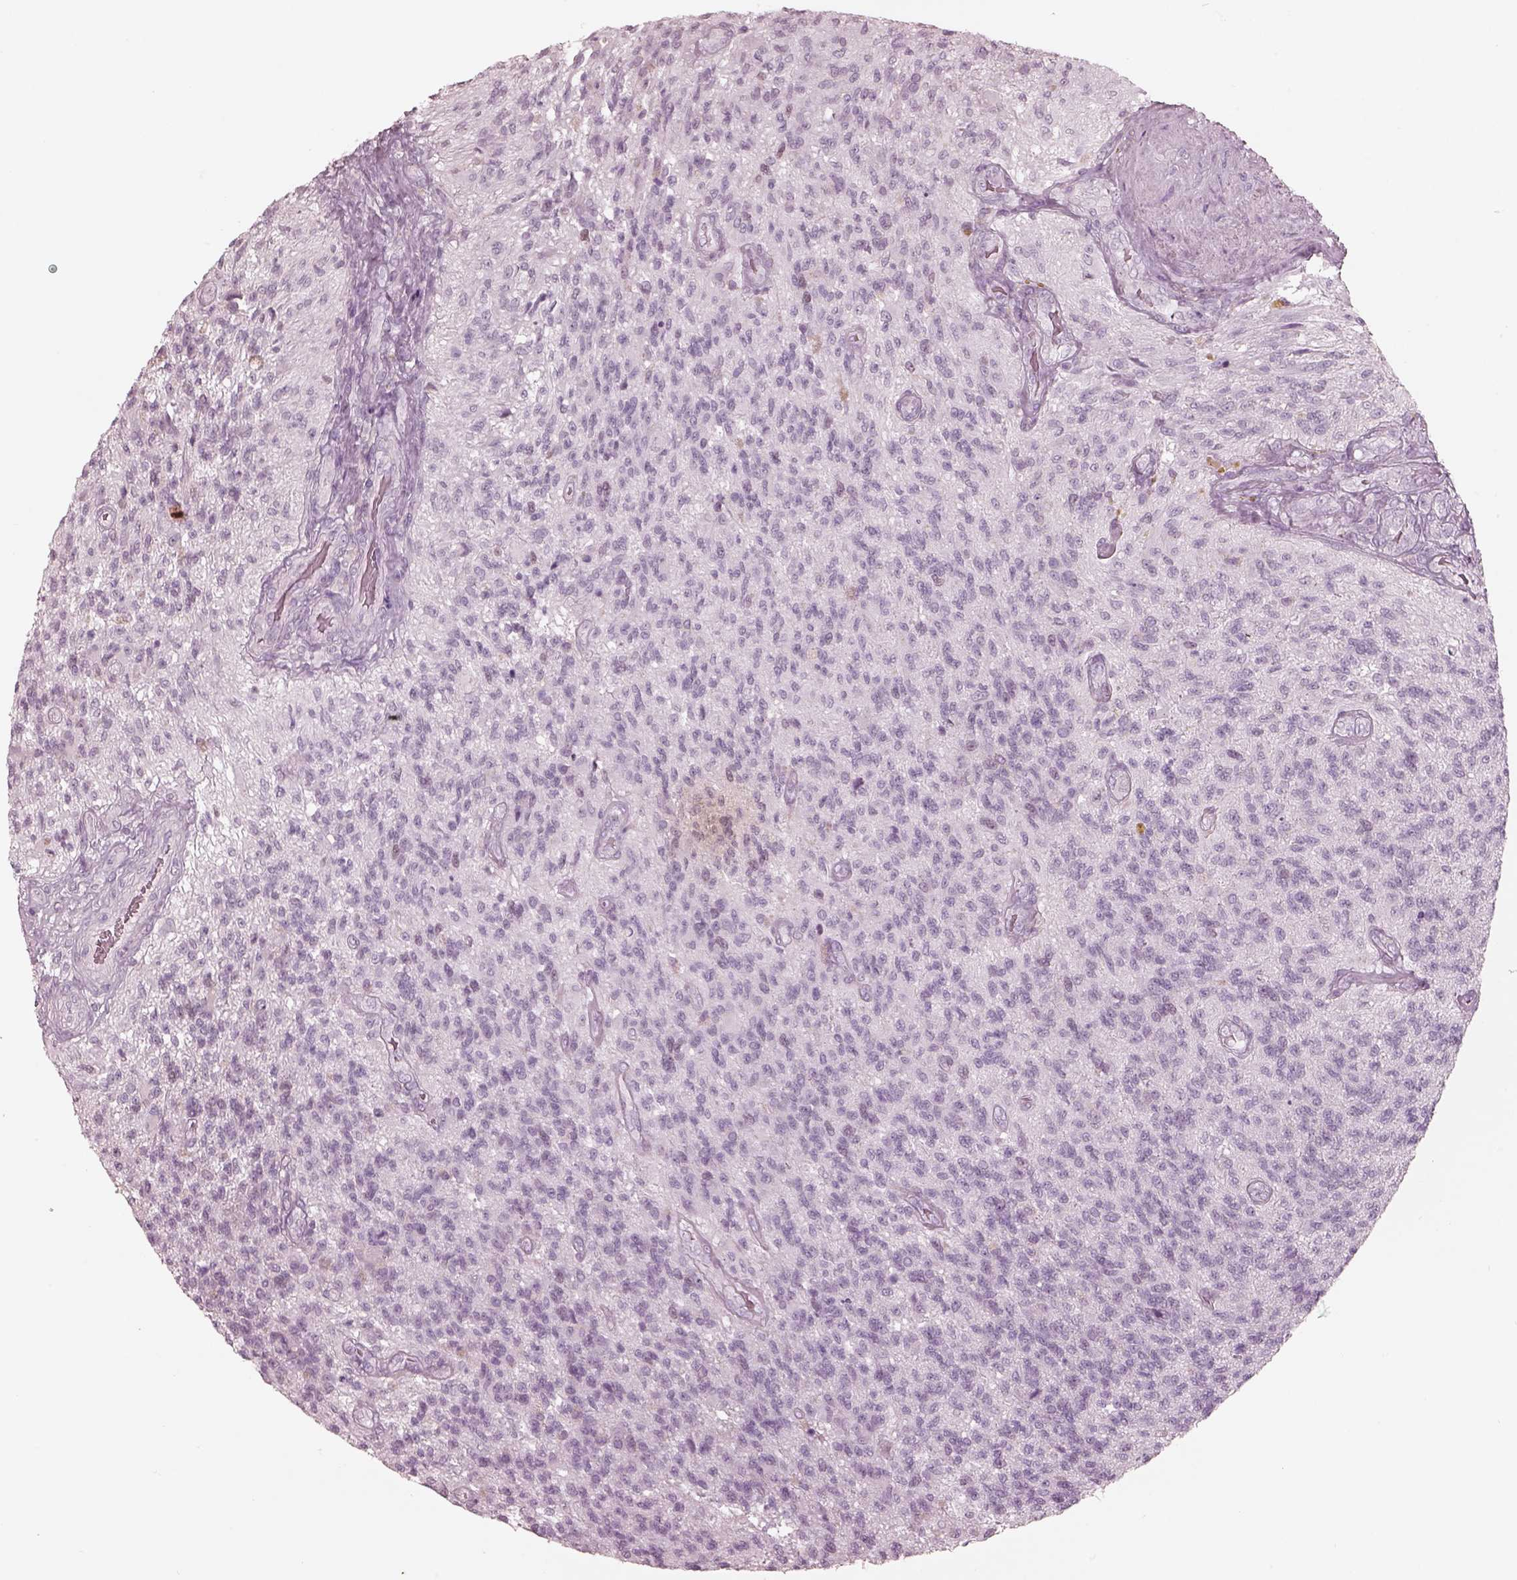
{"staining": {"intensity": "negative", "quantity": "none", "location": "none"}, "tissue": "glioma", "cell_type": "Tumor cells", "image_type": "cancer", "snomed": [{"axis": "morphology", "description": "Glioma, malignant, High grade"}, {"axis": "topography", "description": "Brain"}], "caption": "Tumor cells show no significant protein positivity in malignant glioma (high-grade). The staining was performed using DAB to visualize the protein expression in brown, while the nuclei were stained in blue with hematoxylin (Magnification: 20x).", "gene": "KRTAP24-1", "patient": {"sex": "male", "age": 56}}